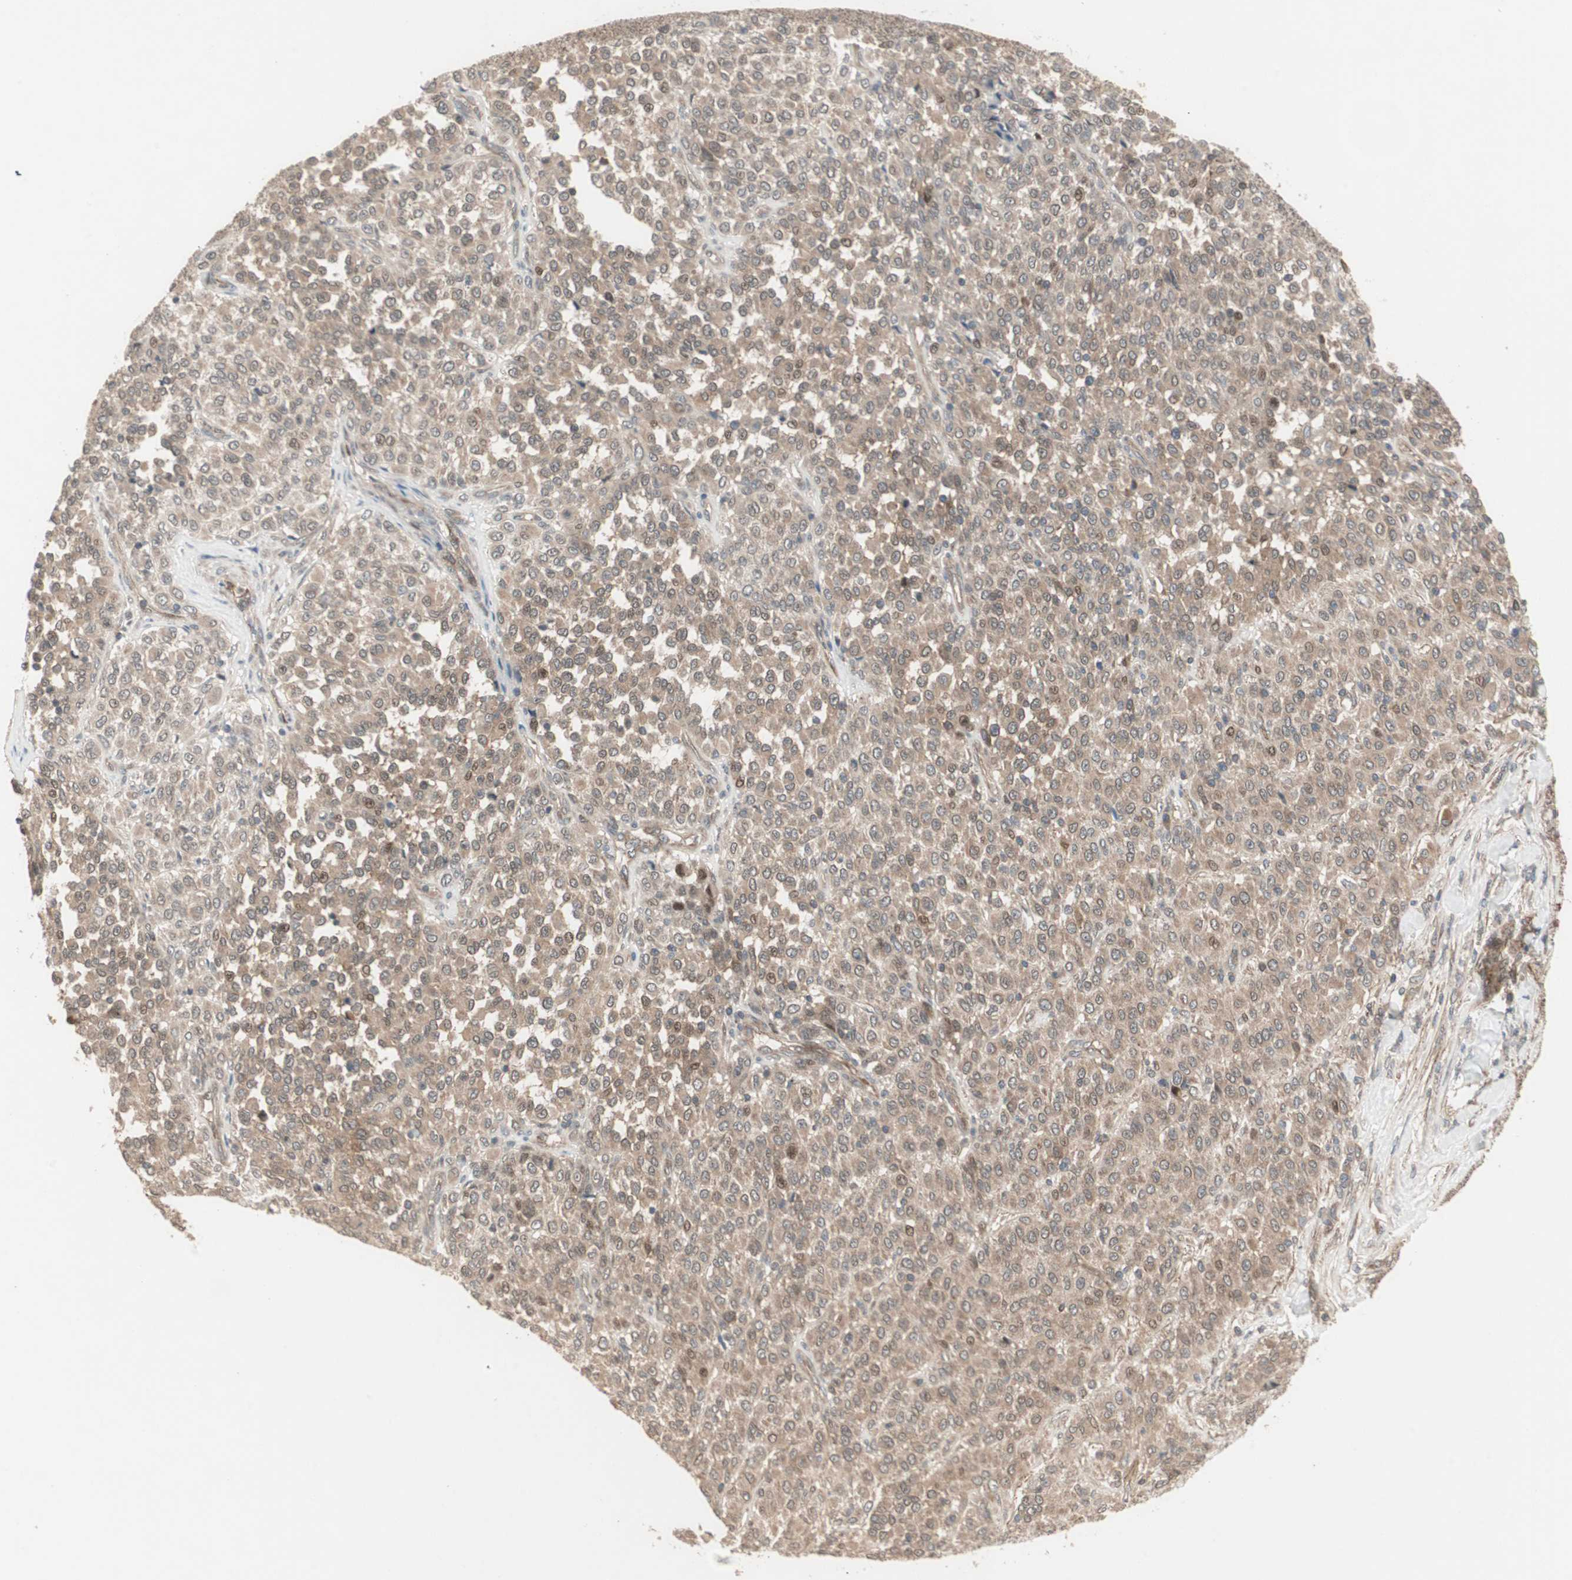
{"staining": {"intensity": "weak", "quantity": ">75%", "location": "cytoplasmic/membranous,nuclear"}, "tissue": "melanoma", "cell_type": "Tumor cells", "image_type": "cancer", "snomed": [{"axis": "morphology", "description": "Malignant melanoma, Metastatic site"}, {"axis": "topography", "description": "Pancreas"}], "caption": "Melanoma stained for a protein (brown) demonstrates weak cytoplasmic/membranous and nuclear positive staining in approximately >75% of tumor cells.", "gene": "PFDN1", "patient": {"sex": "female", "age": 30}}